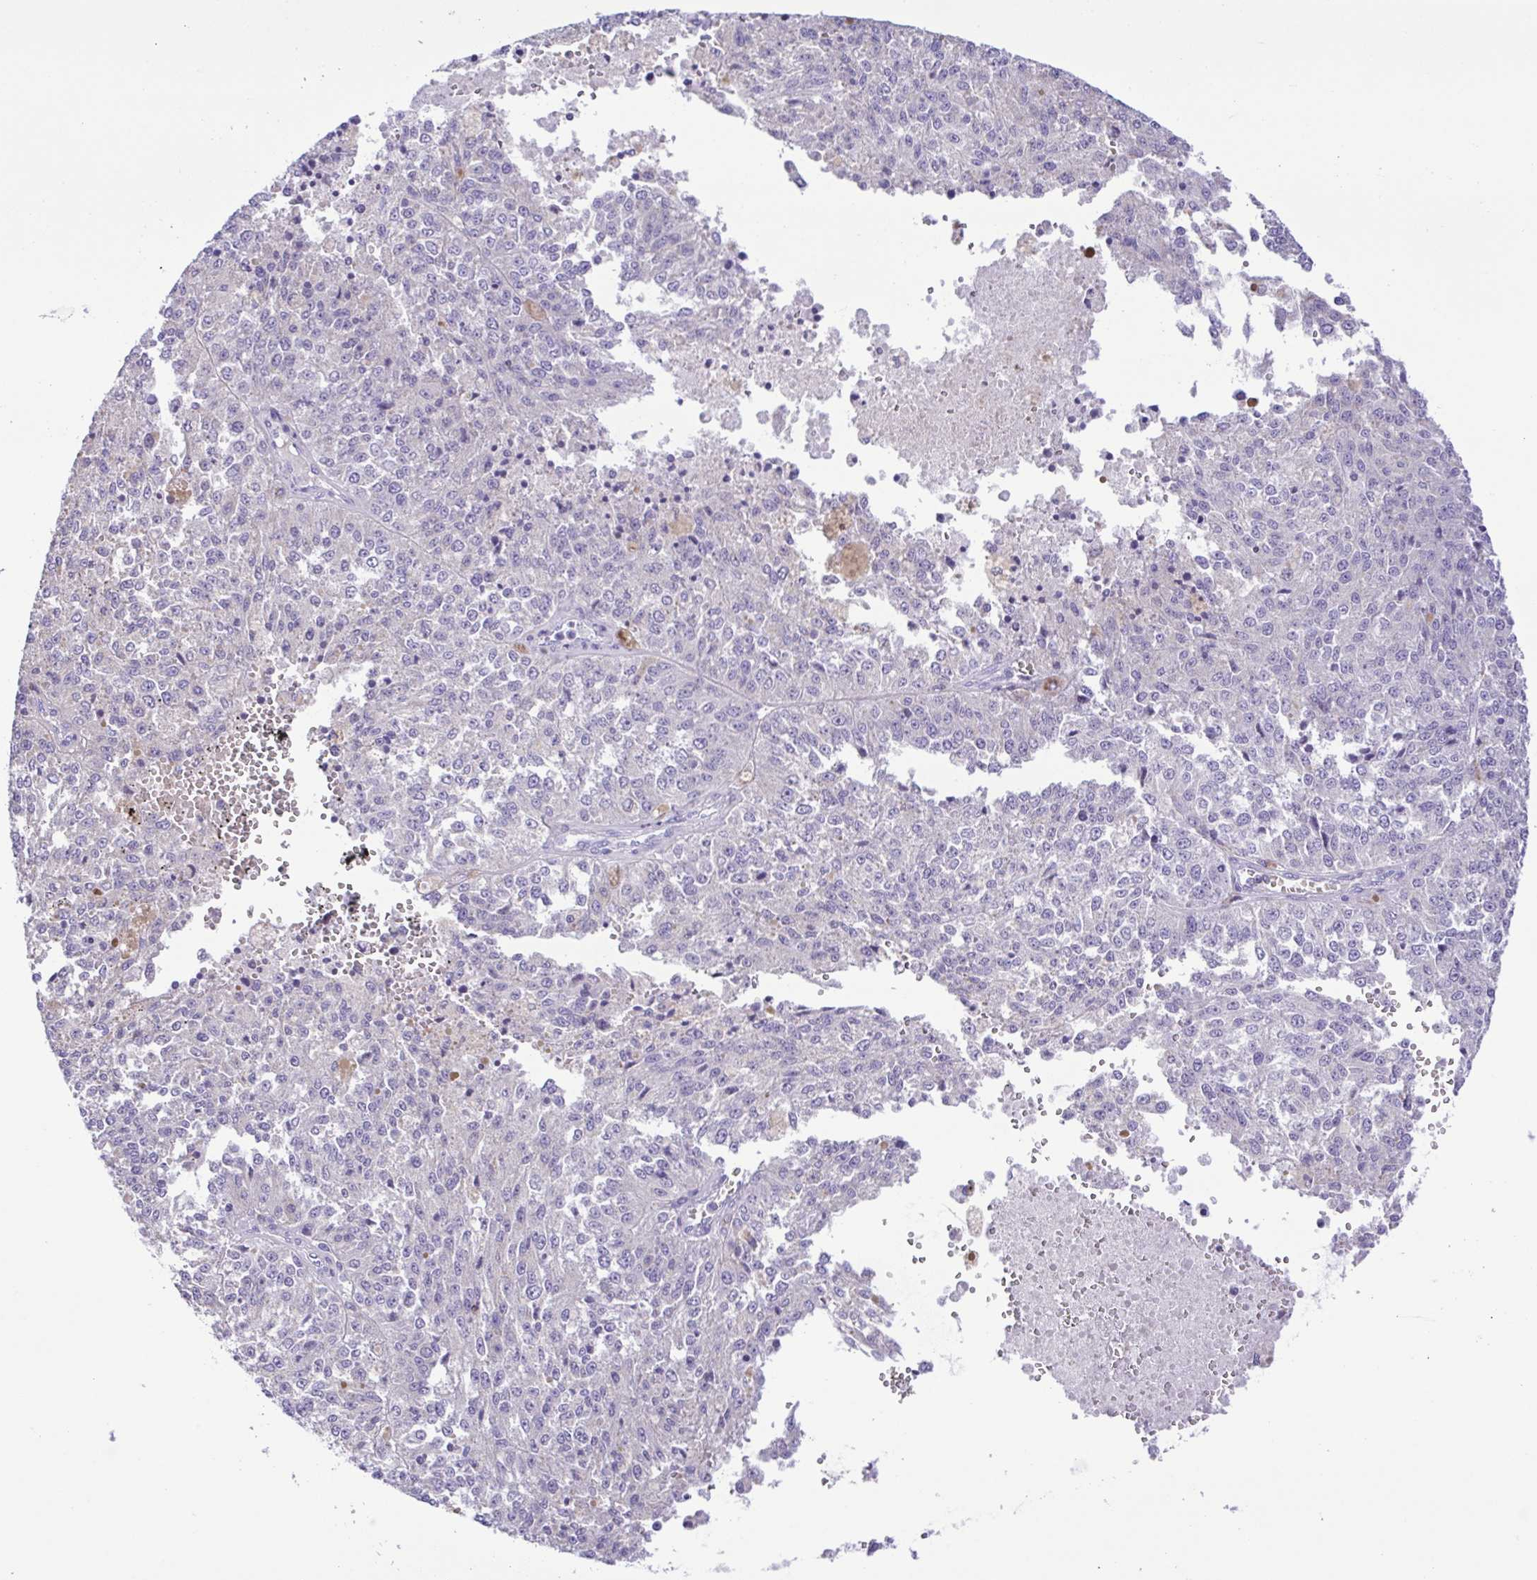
{"staining": {"intensity": "negative", "quantity": "none", "location": "none"}, "tissue": "melanoma", "cell_type": "Tumor cells", "image_type": "cancer", "snomed": [{"axis": "morphology", "description": "Malignant melanoma, Metastatic site"}, {"axis": "topography", "description": "Lymph node"}], "caption": "DAB (3,3'-diaminobenzidine) immunohistochemical staining of human malignant melanoma (metastatic site) reveals no significant expression in tumor cells. (DAB immunohistochemistry visualized using brightfield microscopy, high magnification).", "gene": "CD72", "patient": {"sex": "female", "age": 64}}